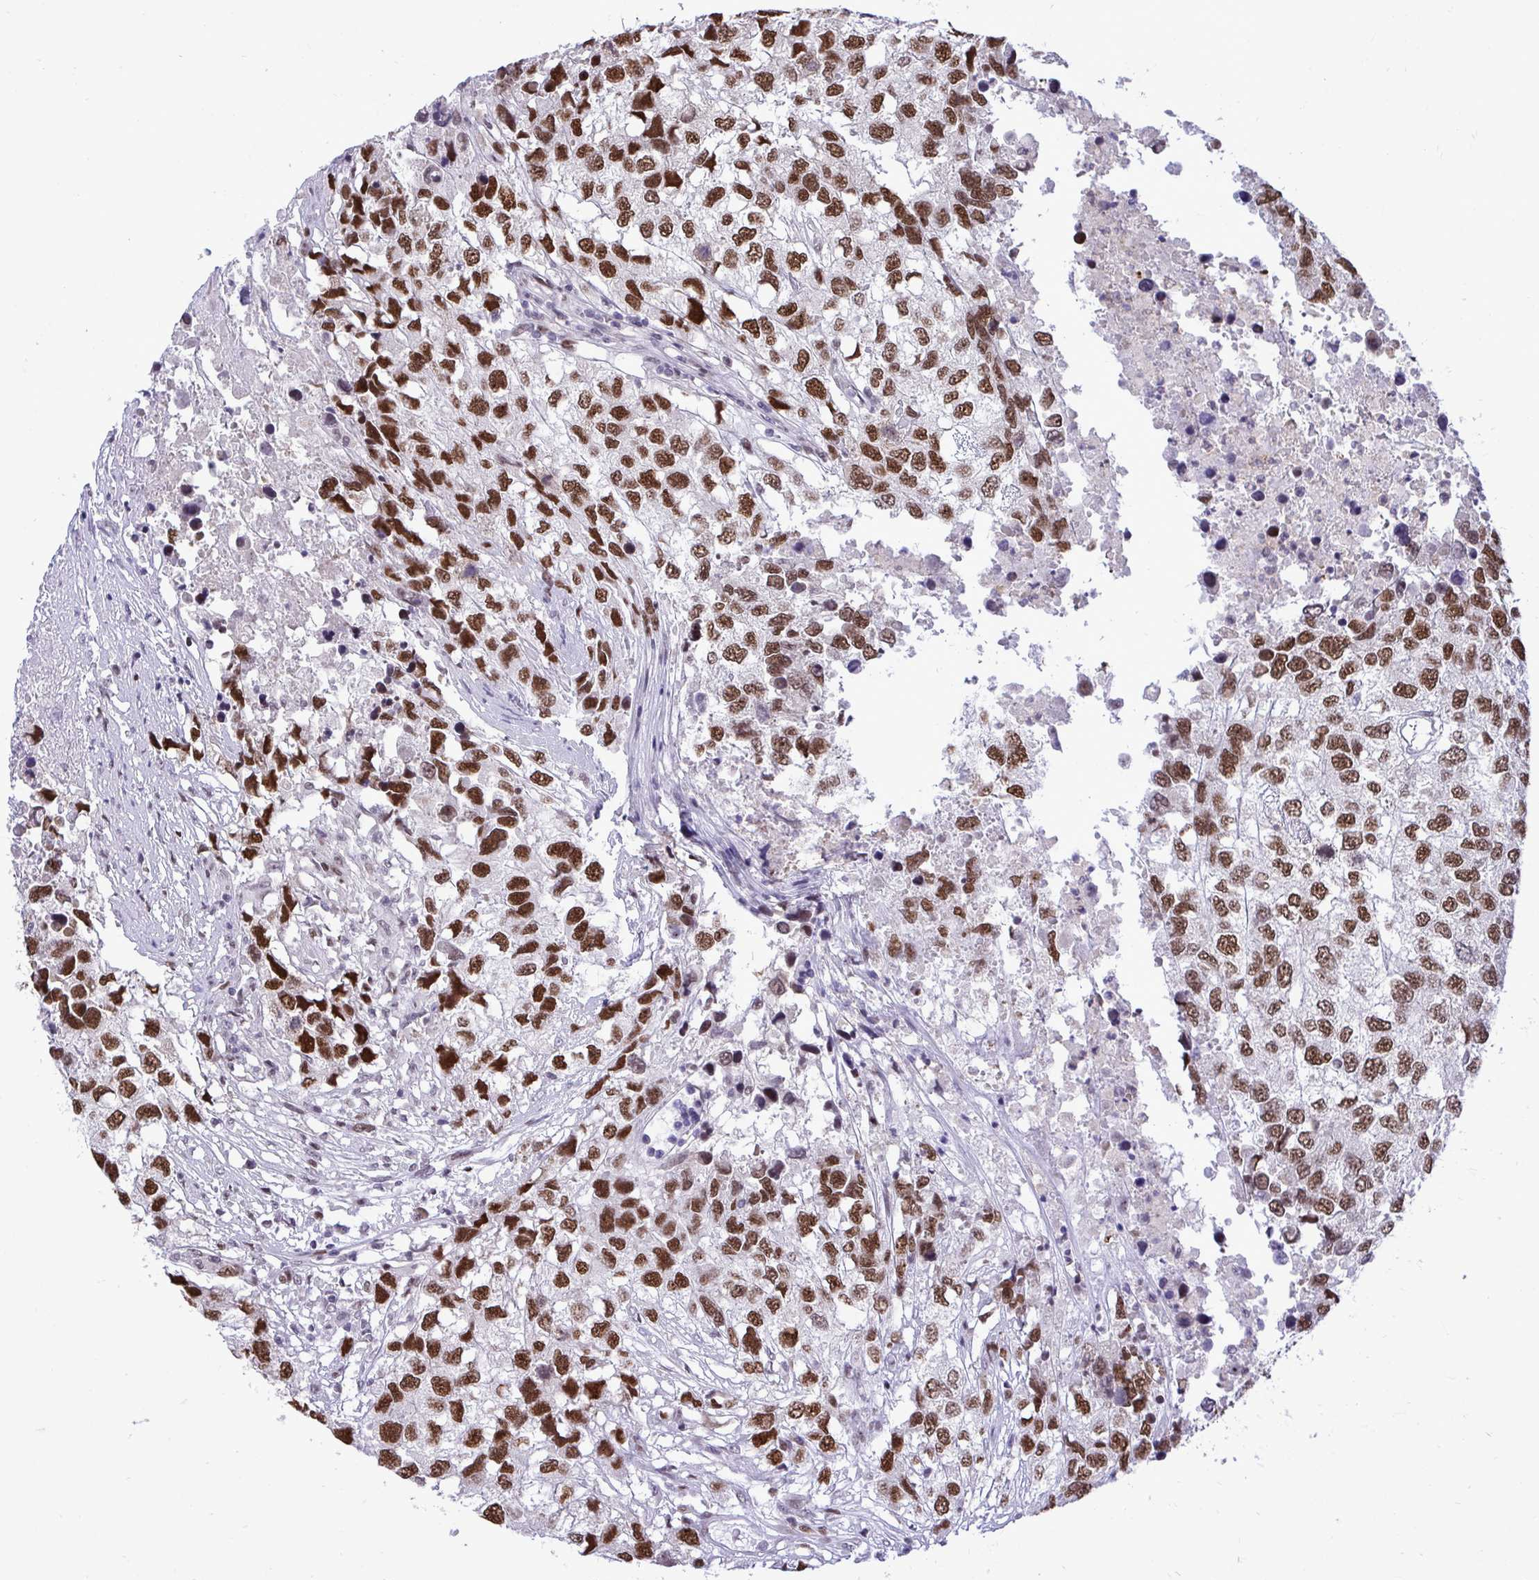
{"staining": {"intensity": "strong", "quantity": ">75%", "location": "nuclear"}, "tissue": "testis cancer", "cell_type": "Tumor cells", "image_type": "cancer", "snomed": [{"axis": "morphology", "description": "Carcinoma, Embryonal, NOS"}, {"axis": "topography", "description": "Testis"}], "caption": "Protein staining of testis cancer (embryonal carcinoma) tissue displays strong nuclear positivity in approximately >75% of tumor cells. Nuclei are stained in blue.", "gene": "C1QL2", "patient": {"sex": "male", "age": 83}}